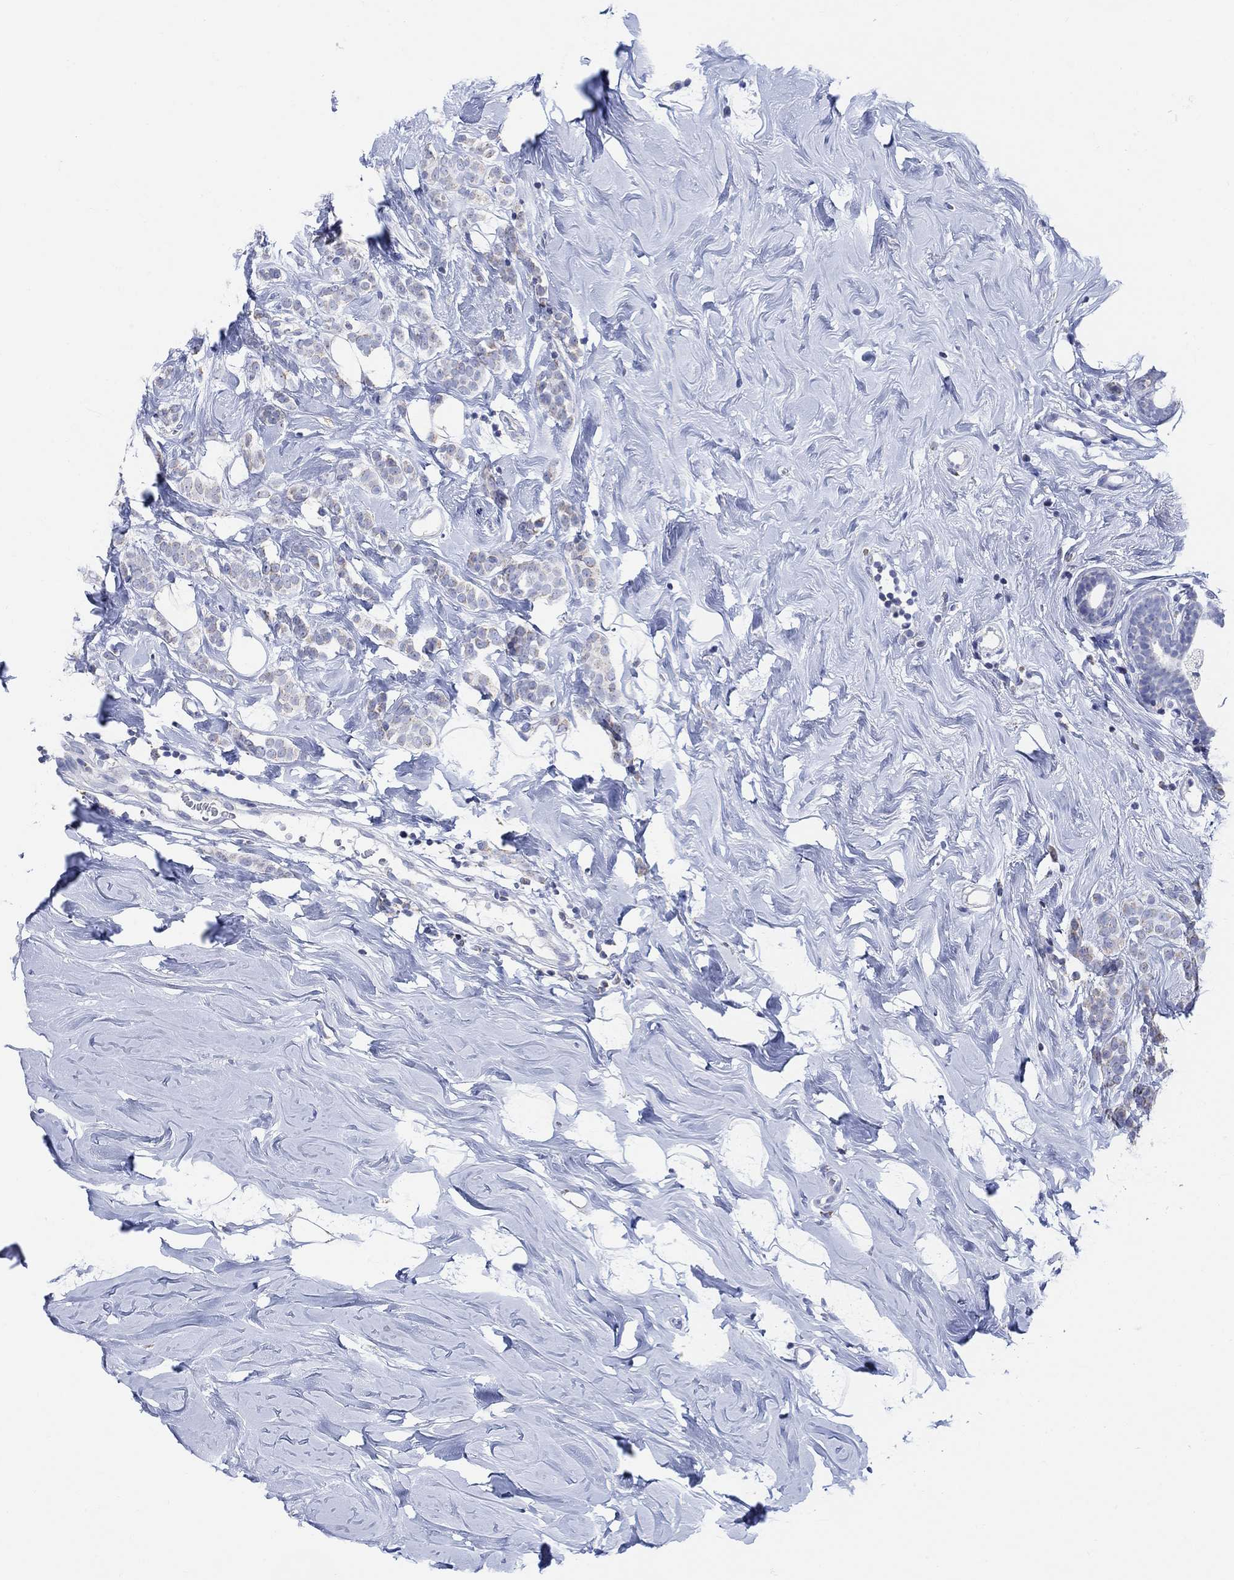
{"staining": {"intensity": "weak", "quantity": "<25%", "location": "cytoplasmic/membranous"}, "tissue": "breast cancer", "cell_type": "Tumor cells", "image_type": "cancer", "snomed": [{"axis": "morphology", "description": "Lobular carcinoma"}, {"axis": "topography", "description": "Breast"}], "caption": "There is no significant staining in tumor cells of breast cancer (lobular carcinoma).", "gene": "SYT12", "patient": {"sex": "female", "age": 49}}